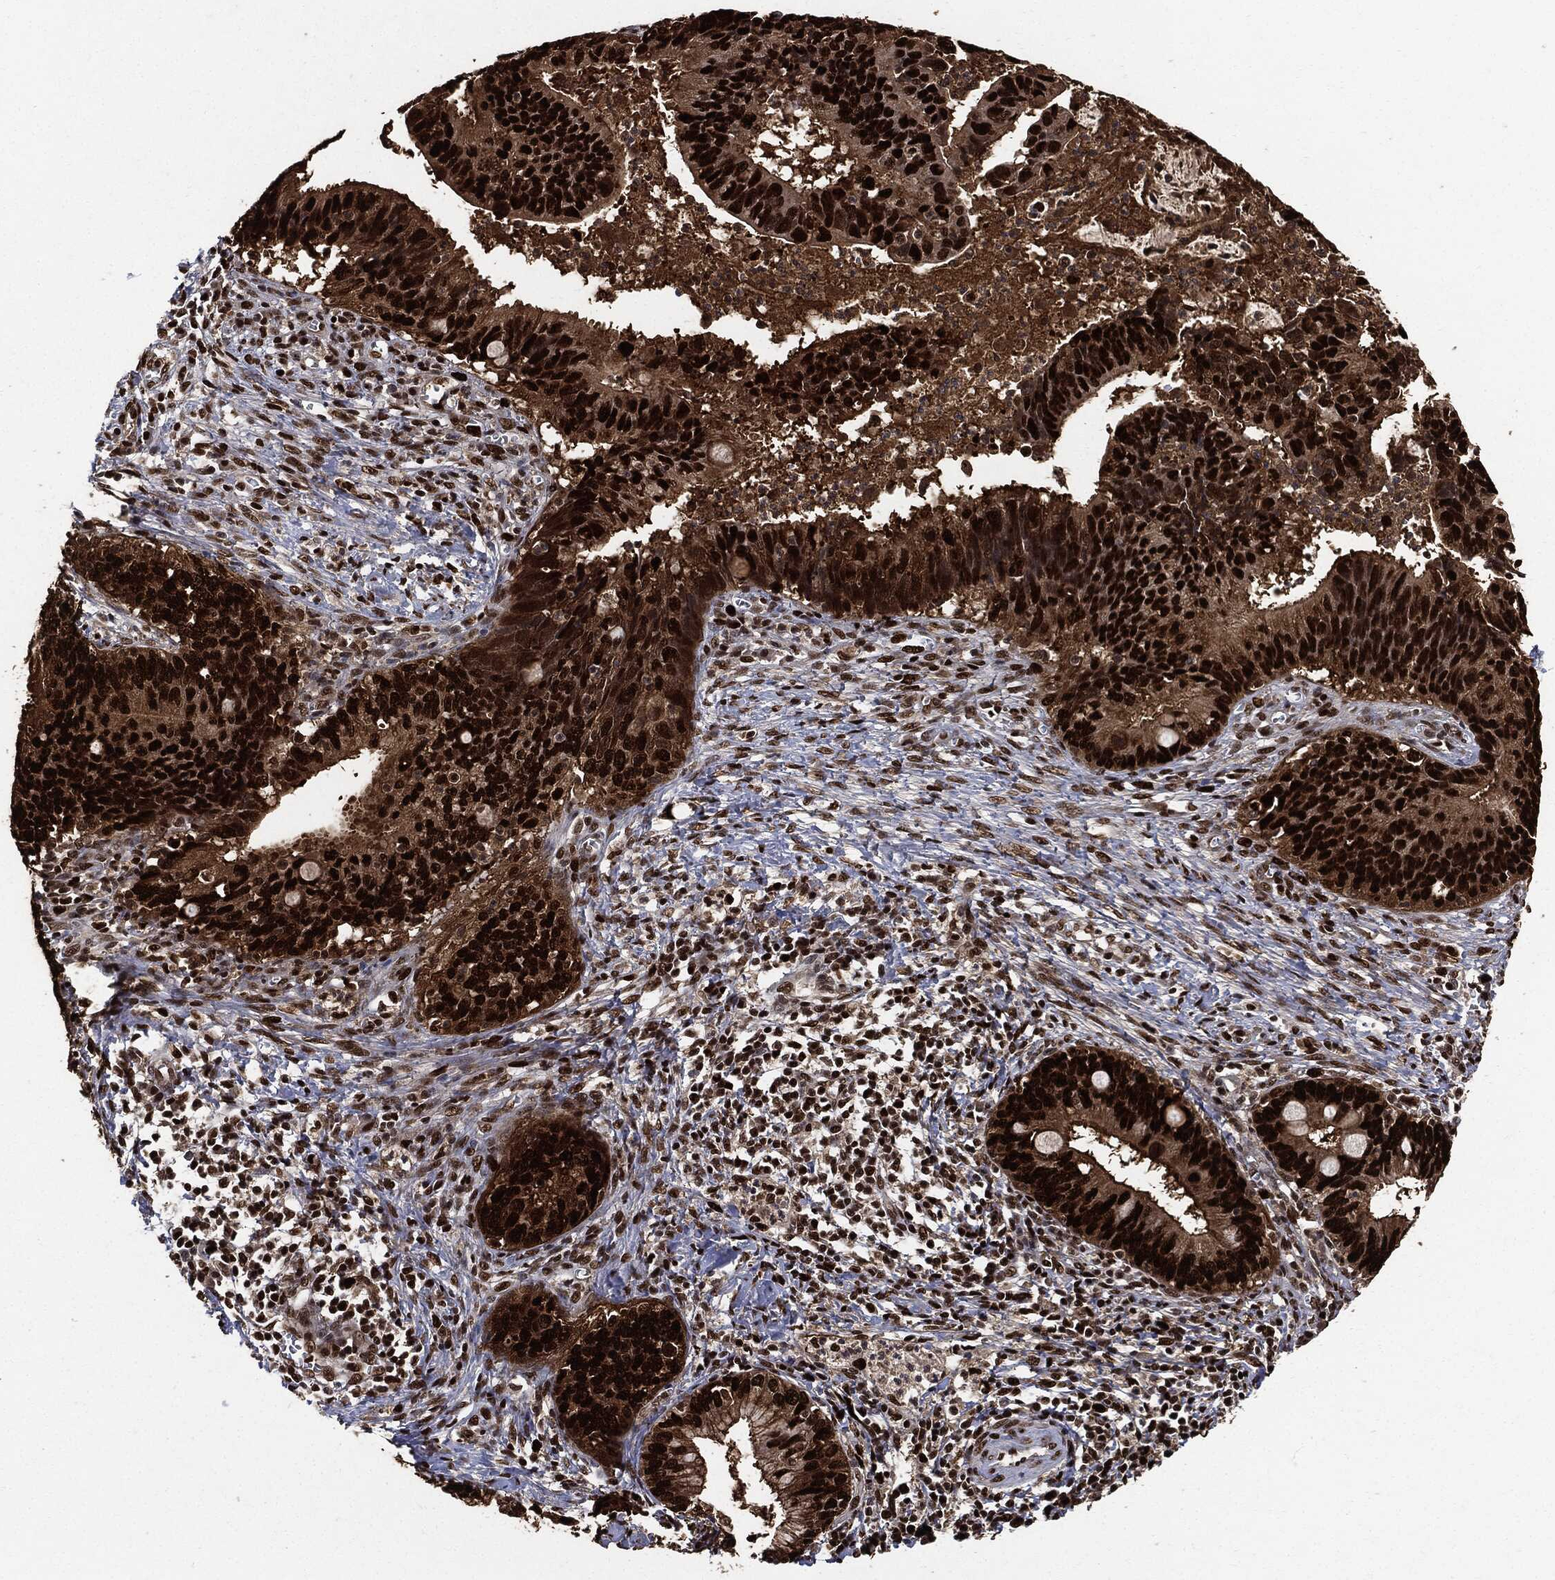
{"staining": {"intensity": "strong", "quantity": ">75%", "location": "nuclear"}, "tissue": "cervical cancer", "cell_type": "Tumor cells", "image_type": "cancer", "snomed": [{"axis": "morphology", "description": "Adenocarcinoma, NOS"}, {"axis": "topography", "description": "Cervix"}], "caption": "DAB (3,3'-diaminobenzidine) immunohistochemical staining of adenocarcinoma (cervical) shows strong nuclear protein staining in approximately >75% of tumor cells.", "gene": "PCNA", "patient": {"sex": "female", "age": 42}}